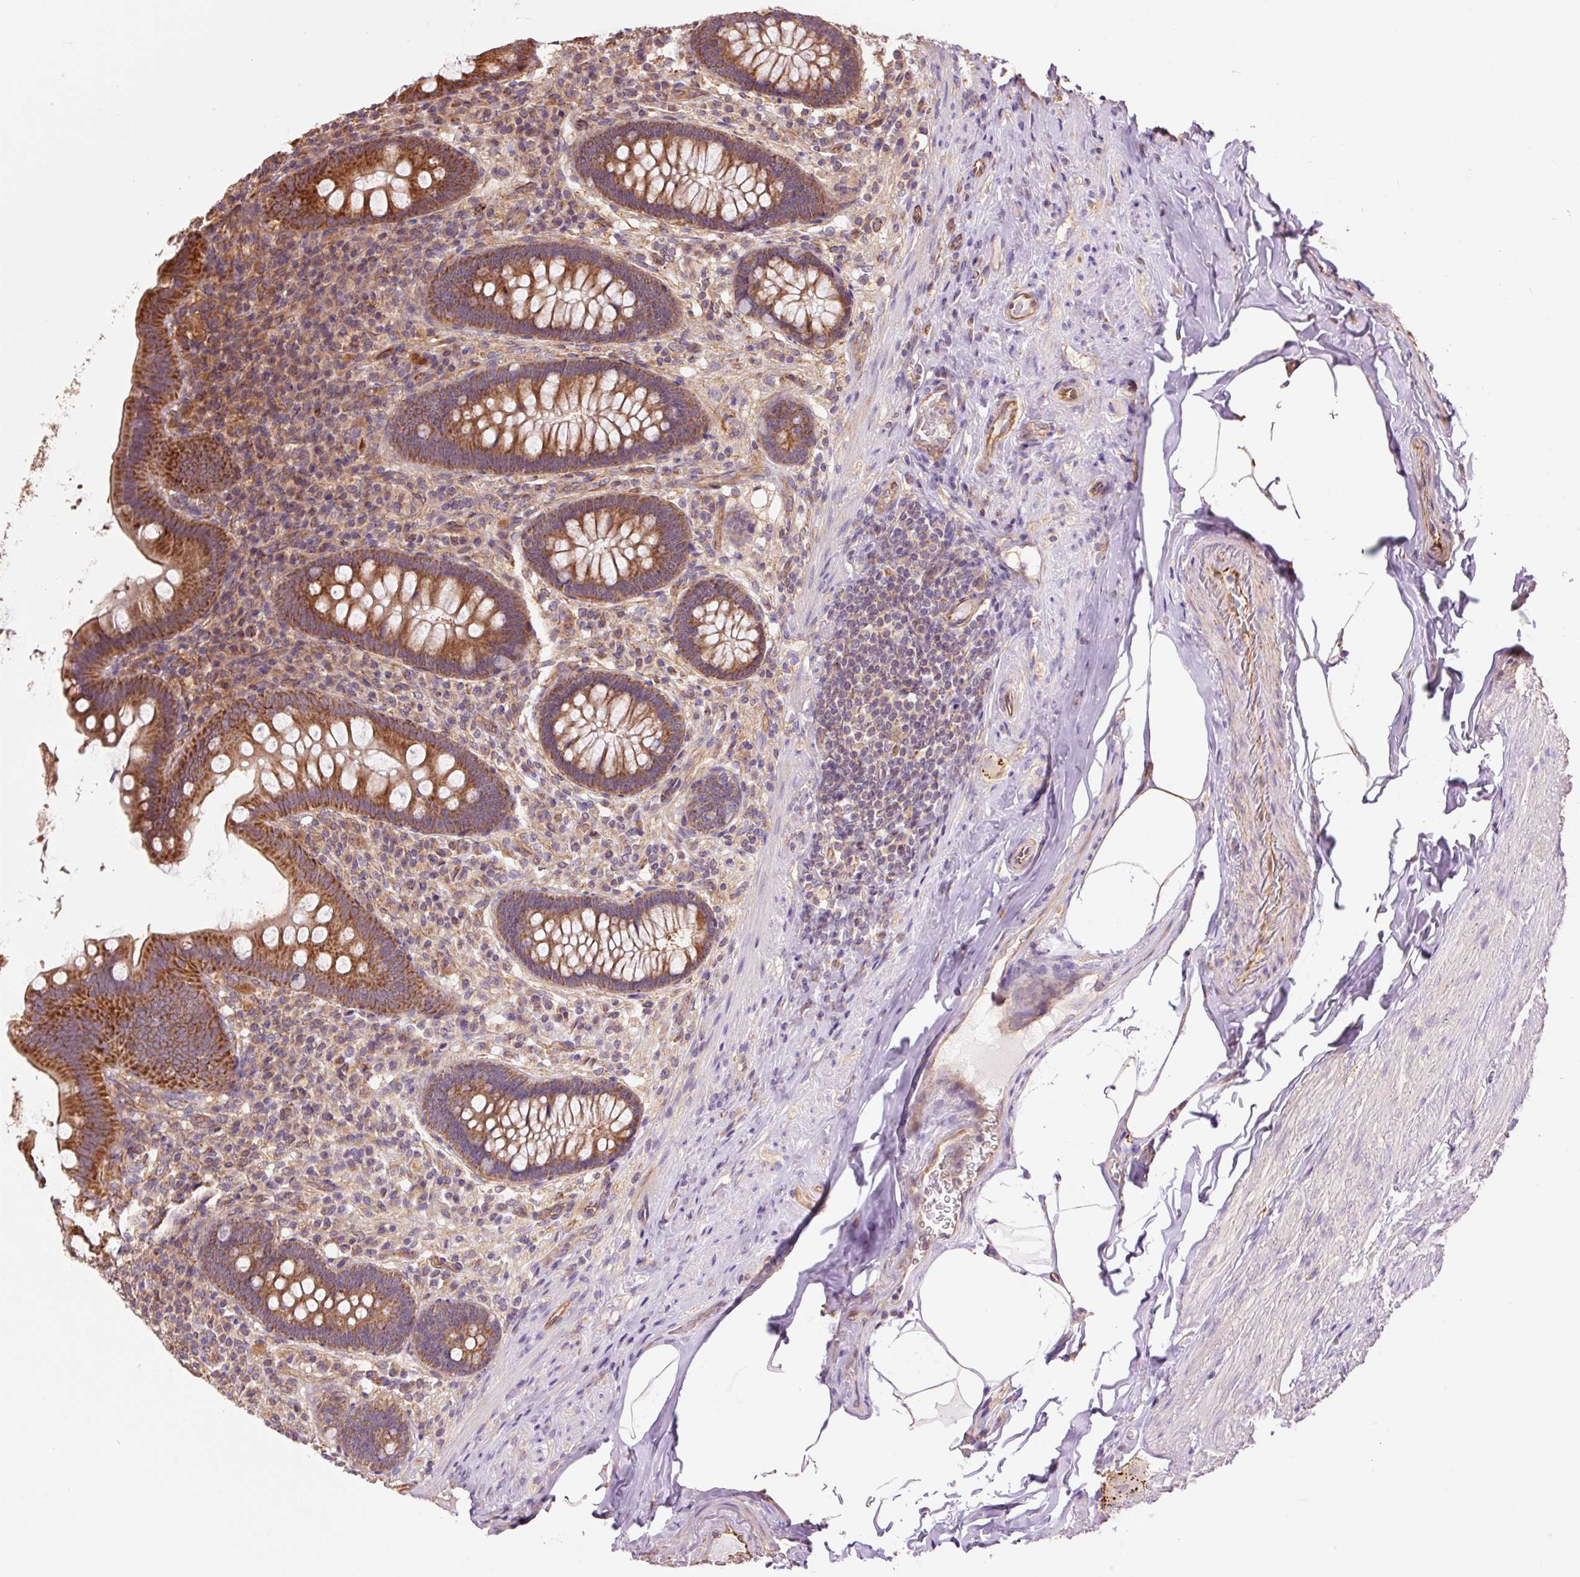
{"staining": {"intensity": "strong", "quantity": ">75%", "location": "cytoplasmic/membranous"}, "tissue": "appendix", "cell_type": "Glandular cells", "image_type": "normal", "snomed": [{"axis": "morphology", "description": "Normal tissue, NOS"}, {"axis": "topography", "description": "Appendix"}], "caption": "High-magnification brightfield microscopy of benign appendix stained with DAB (3,3'-diaminobenzidine) (brown) and counterstained with hematoxylin (blue). glandular cells exhibit strong cytoplasmic/membranous staining is seen in approximately>75% of cells.", "gene": "PCK2", "patient": {"sex": "male", "age": 71}}